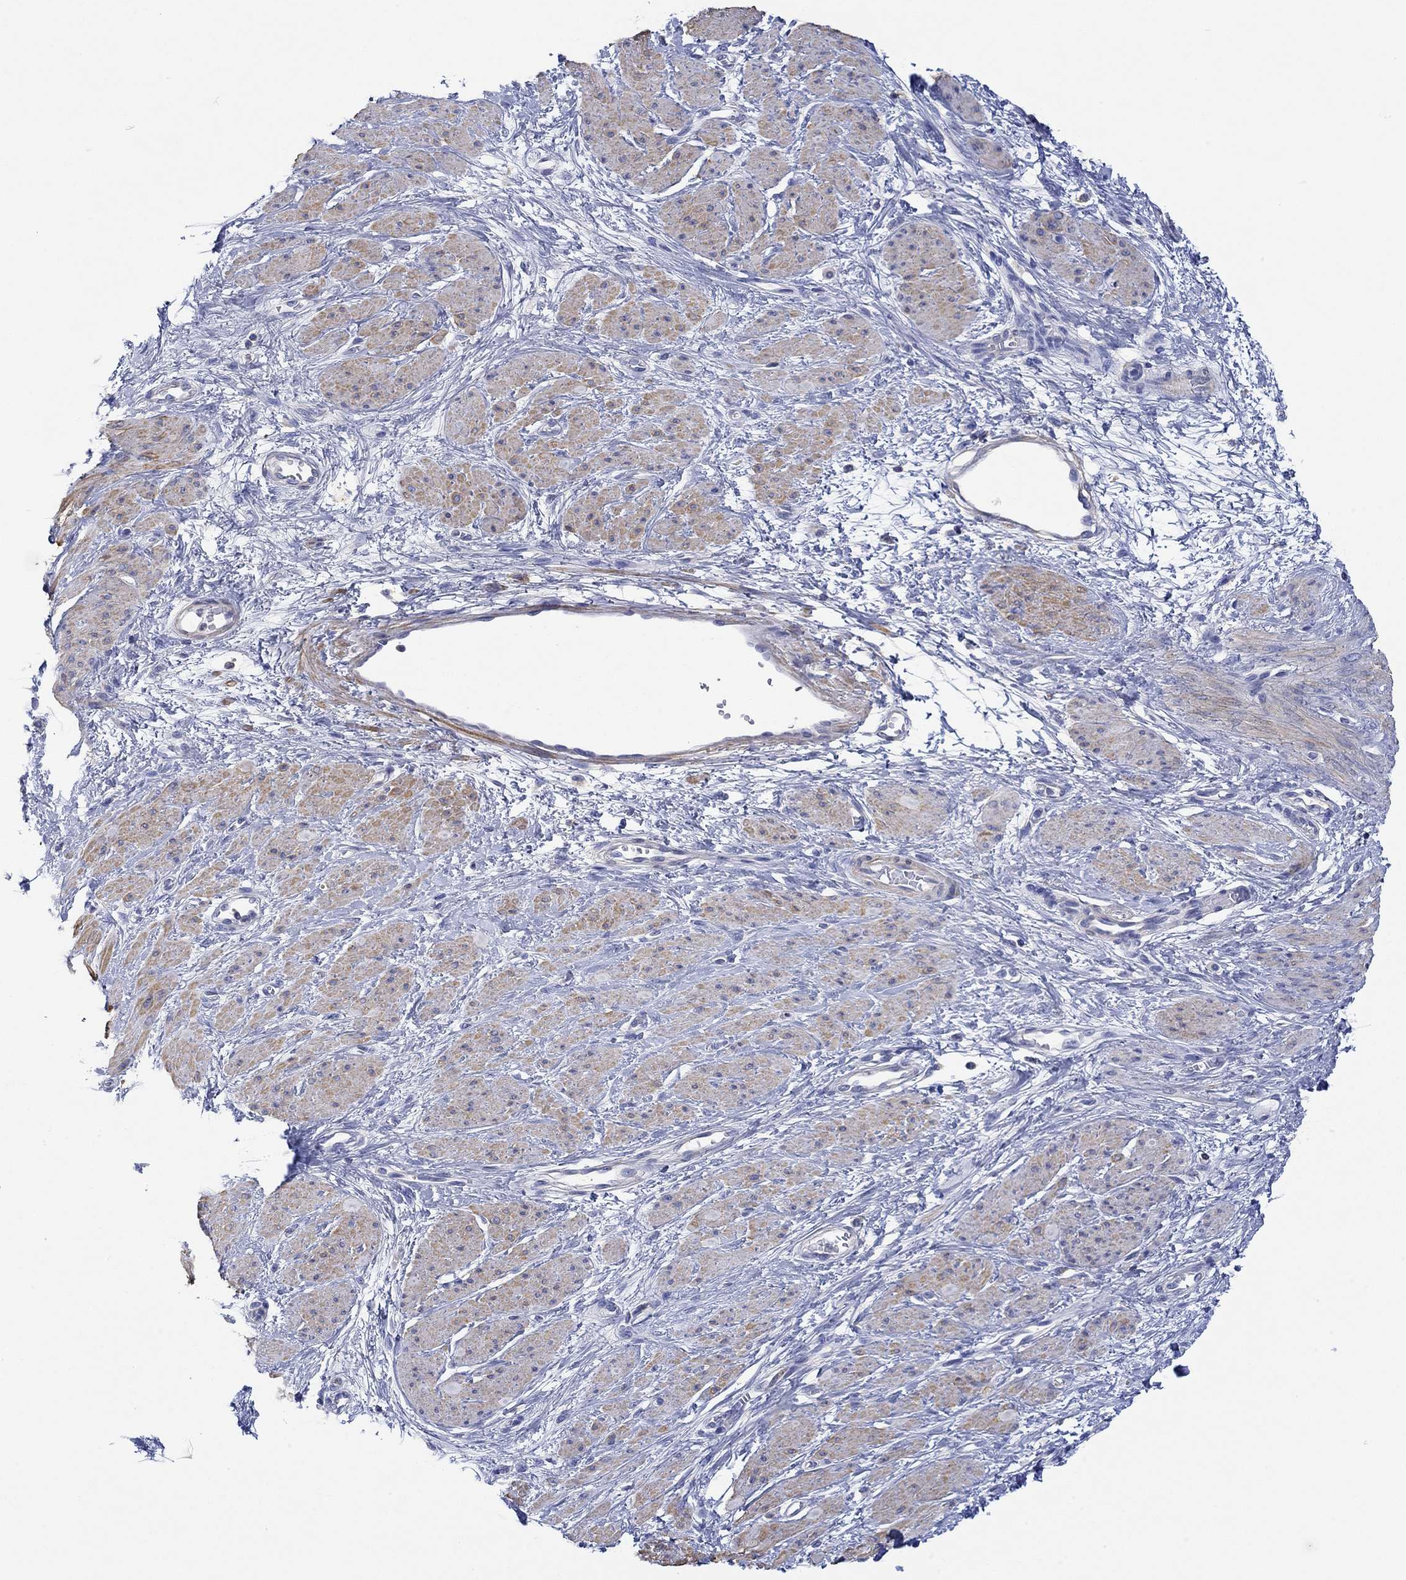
{"staining": {"intensity": "weak", "quantity": "25%-75%", "location": "cytoplasmic/membranous"}, "tissue": "smooth muscle", "cell_type": "Smooth muscle cells", "image_type": "normal", "snomed": [{"axis": "morphology", "description": "Normal tissue, NOS"}, {"axis": "topography", "description": "Smooth muscle"}, {"axis": "topography", "description": "Uterus"}], "caption": "Smooth muscle stained with DAB (3,3'-diaminobenzidine) immunohistochemistry (IHC) displays low levels of weak cytoplasmic/membranous staining in approximately 25%-75% of smooth muscle cells.", "gene": "PPIL6", "patient": {"sex": "female", "age": 39}}